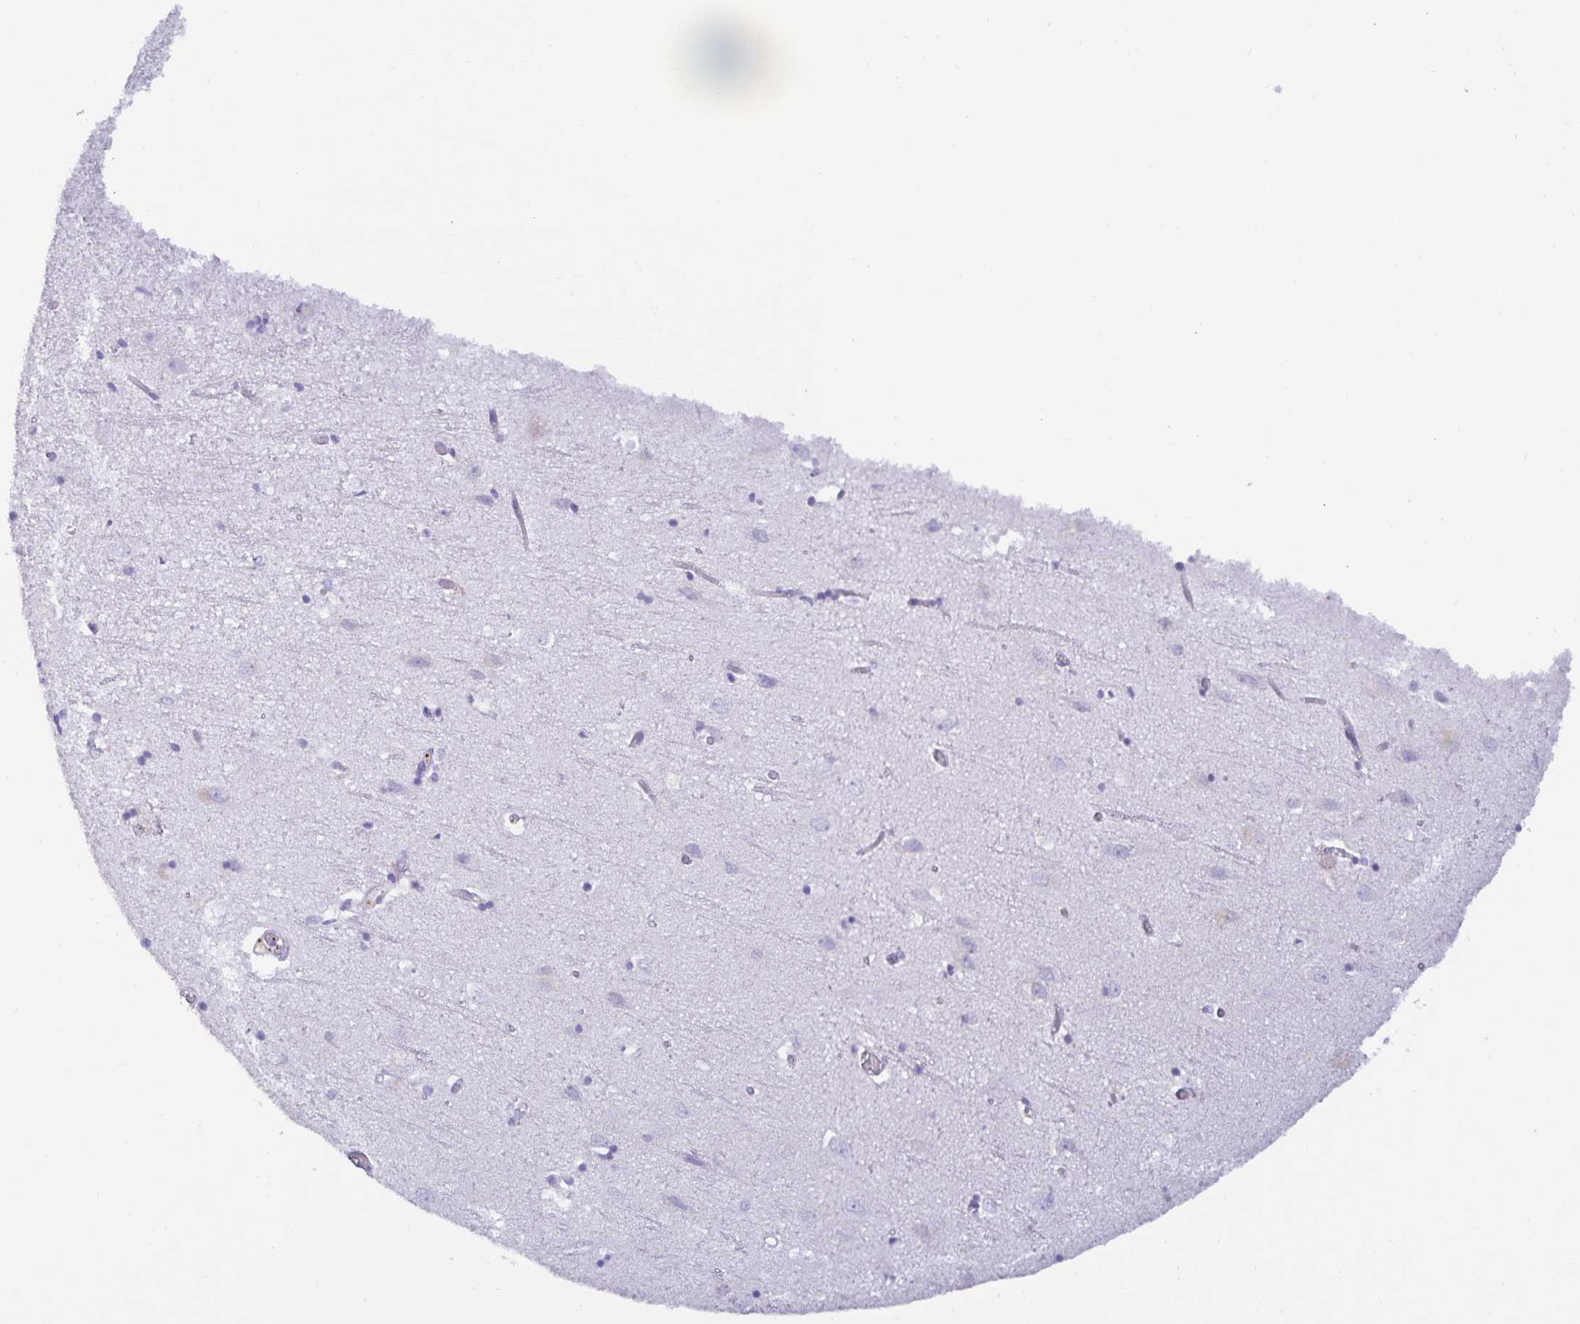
{"staining": {"intensity": "negative", "quantity": "none", "location": "none"}, "tissue": "cerebral cortex", "cell_type": "Endothelial cells", "image_type": "normal", "snomed": [{"axis": "morphology", "description": "Normal tissue, NOS"}, {"axis": "topography", "description": "Cerebral cortex"}], "caption": "Endothelial cells show no significant staining in normal cerebral cortex.", "gene": "SPAG4", "patient": {"sex": "male", "age": 70}}